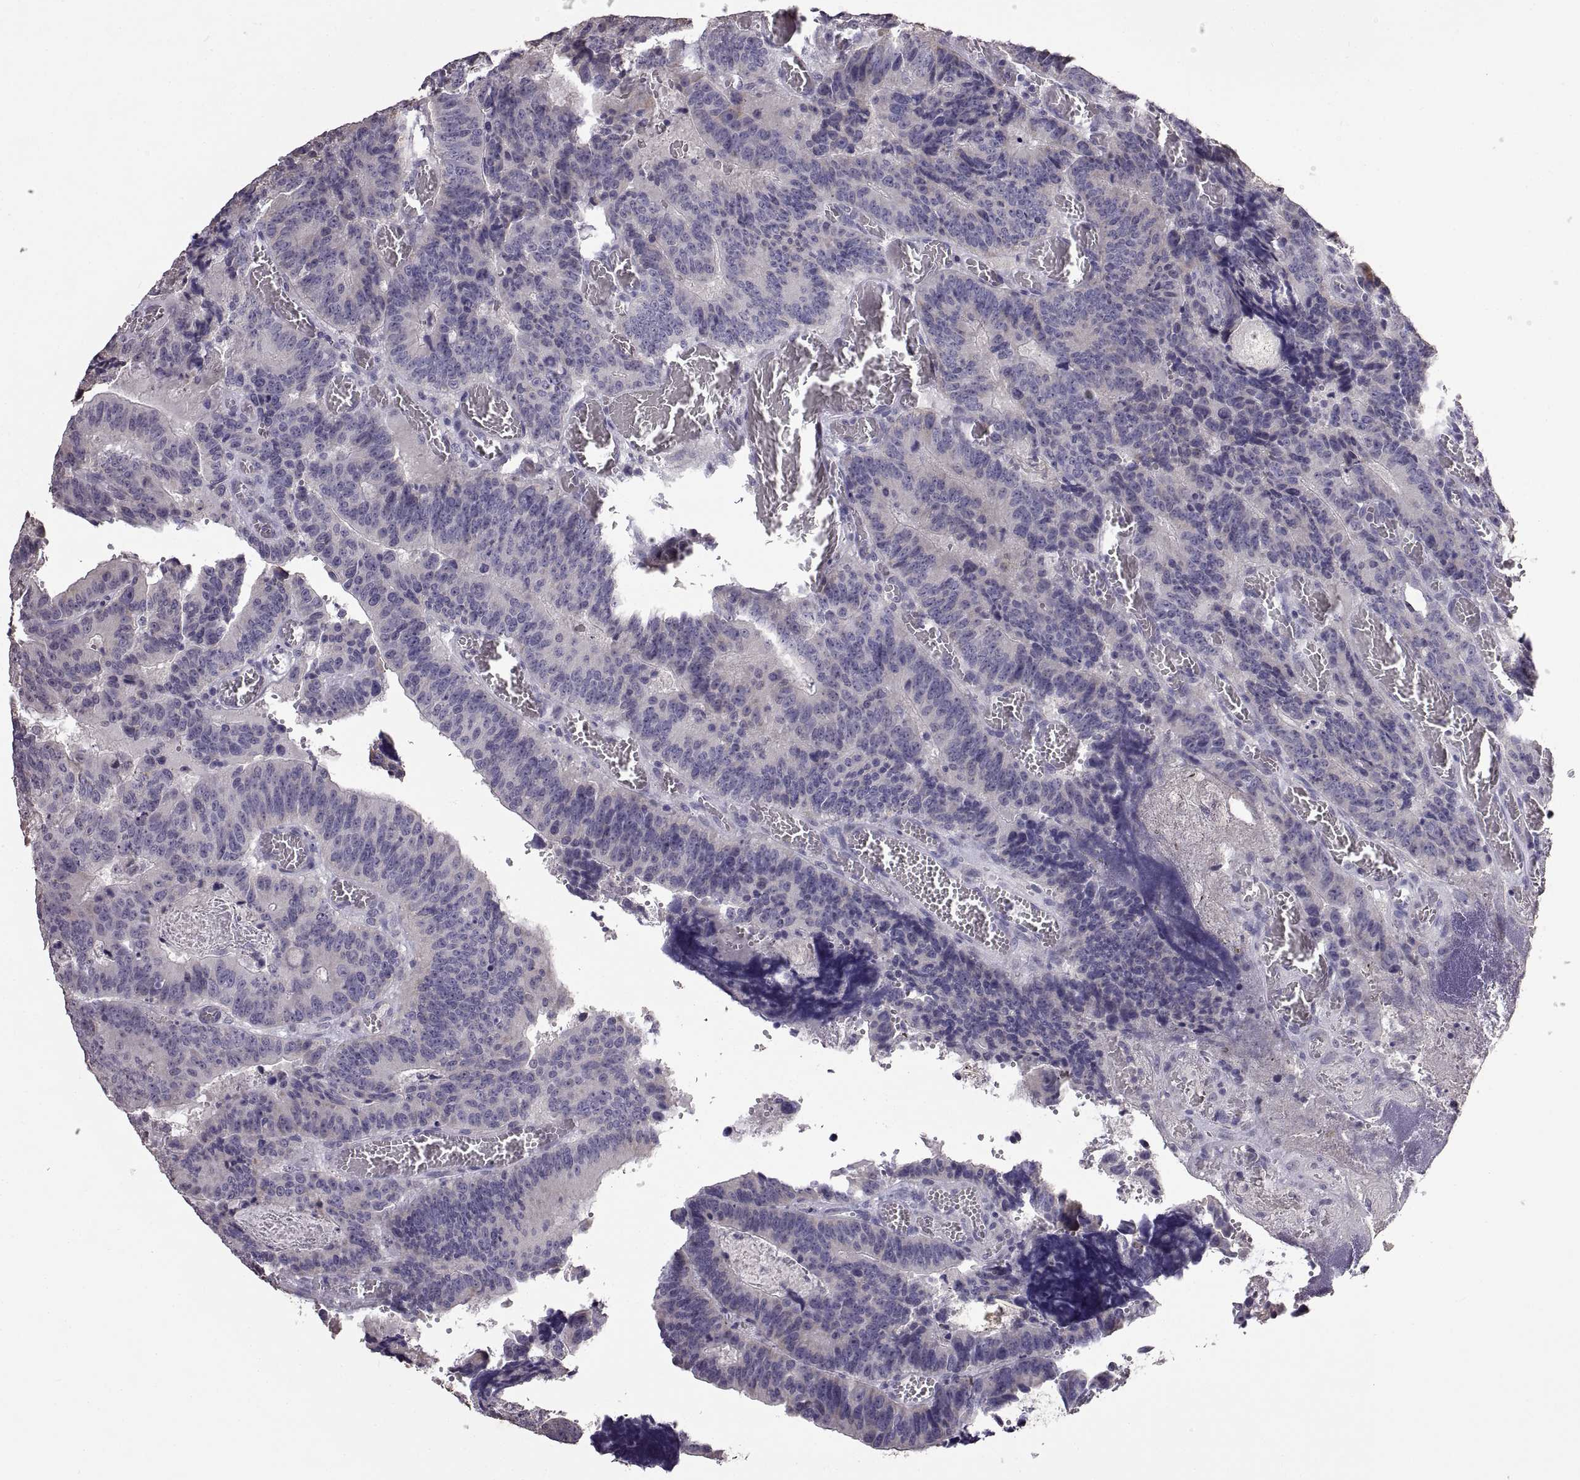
{"staining": {"intensity": "negative", "quantity": "none", "location": "none"}, "tissue": "colorectal cancer", "cell_type": "Tumor cells", "image_type": "cancer", "snomed": [{"axis": "morphology", "description": "Adenocarcinoma, NOS"}, {"axis": "topography", "description": "Colon"}], "caption": "The micrograph reveals no staining of tumor cells in colorectal cancer (adenocarcinoma).", "gene": "DEFB136", "patient": {"sex": "female", "age": 82}}